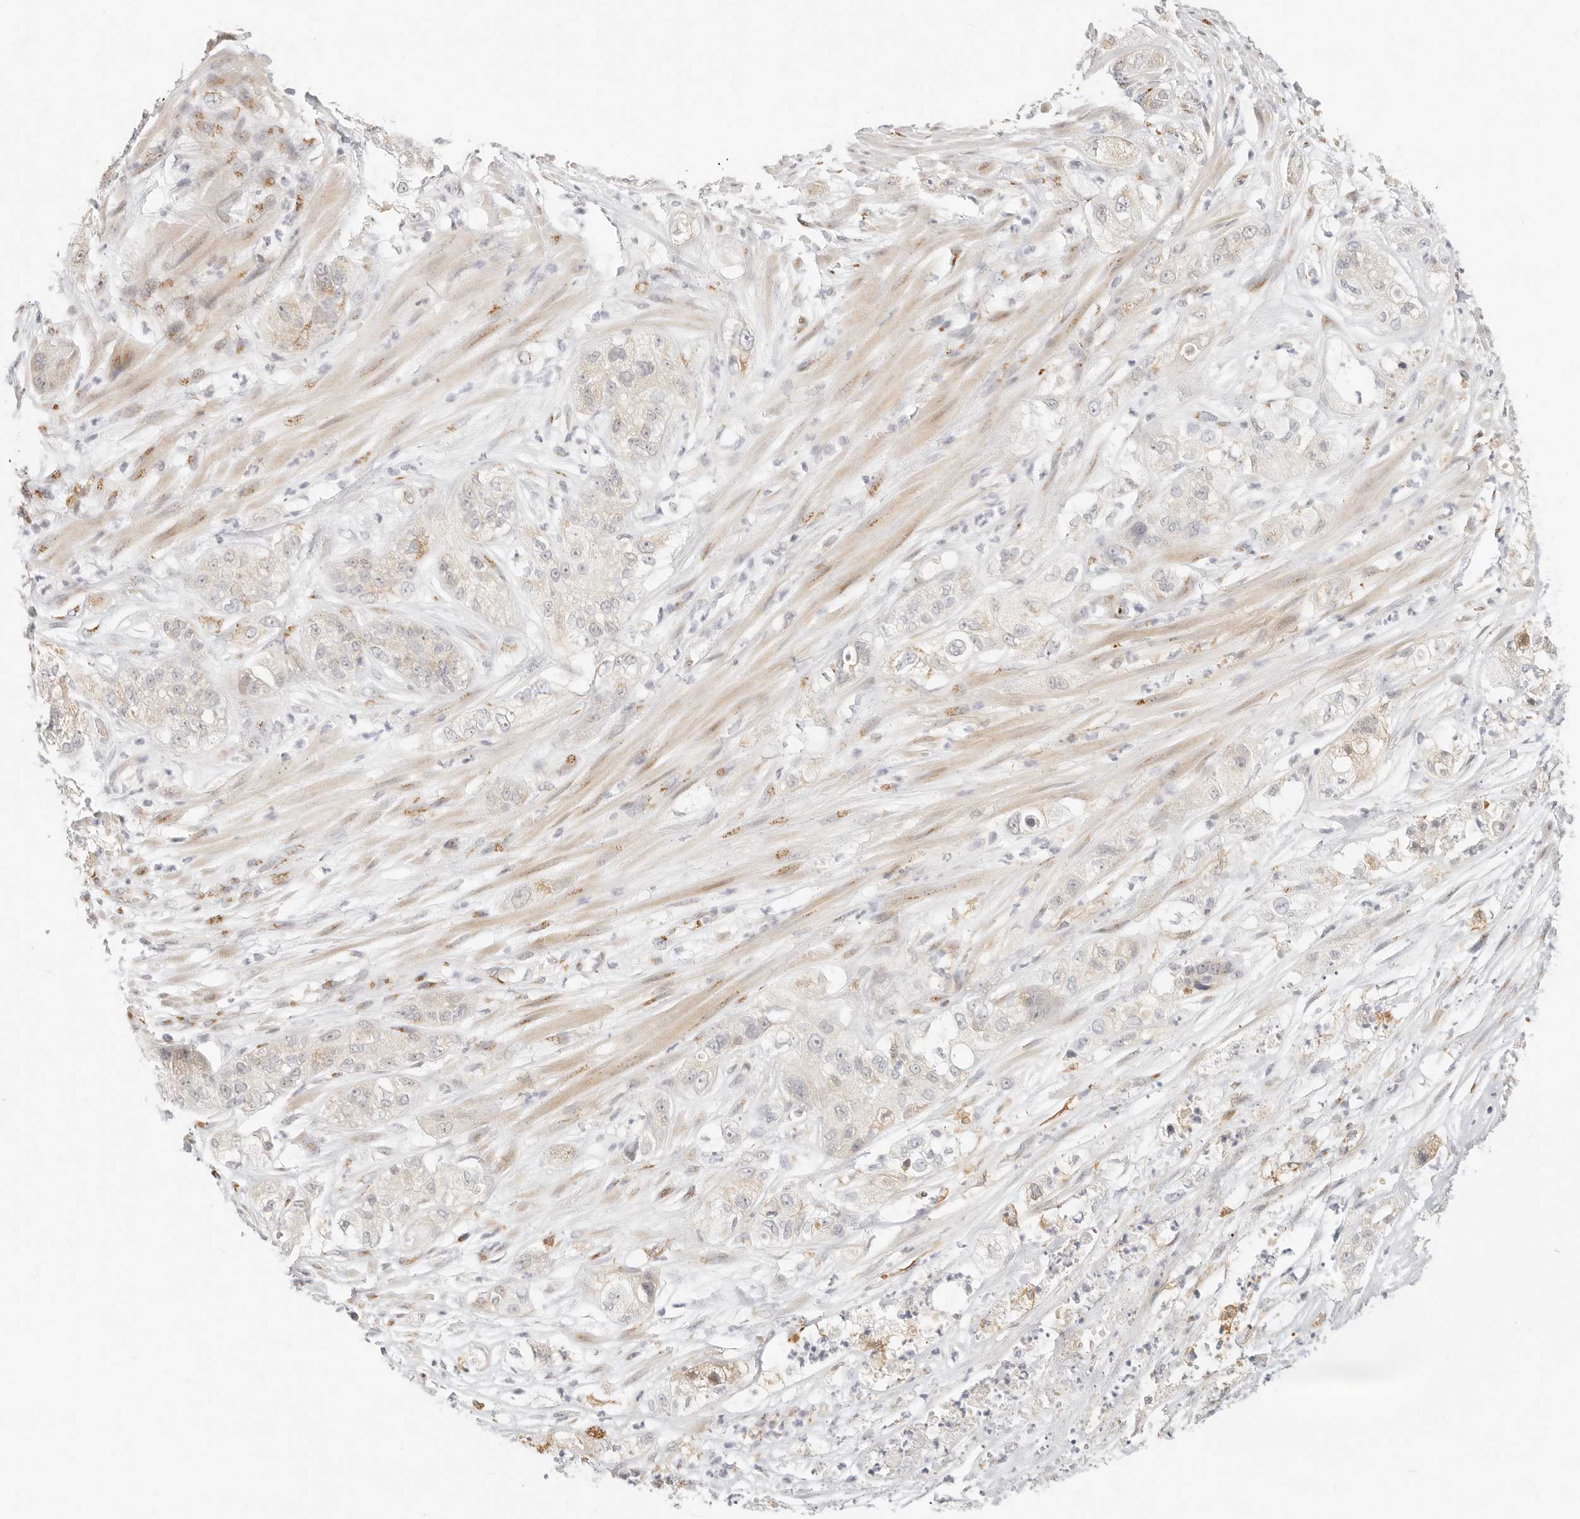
{"staining": {"intensity": "weak", "quantity": "<25%", "location": "cytoplasmic/membranous"}, "tissue": "pancreatic cancer", "cell_type": "Tumor cells", "image_type": "cancer", "snomed": [{"axis": "morphology", "description": "Adenocarcinoma, NOS"}, {"axis": "topography", "description": "Pancreas"}], "caption": "Pancreatic cancer (adenocarcinoma) was stained to show a protein in brown. There is no significant expression in tumor cells.", "gene": "FAM20B", "patient": {"sex": "female", "age": 78}}